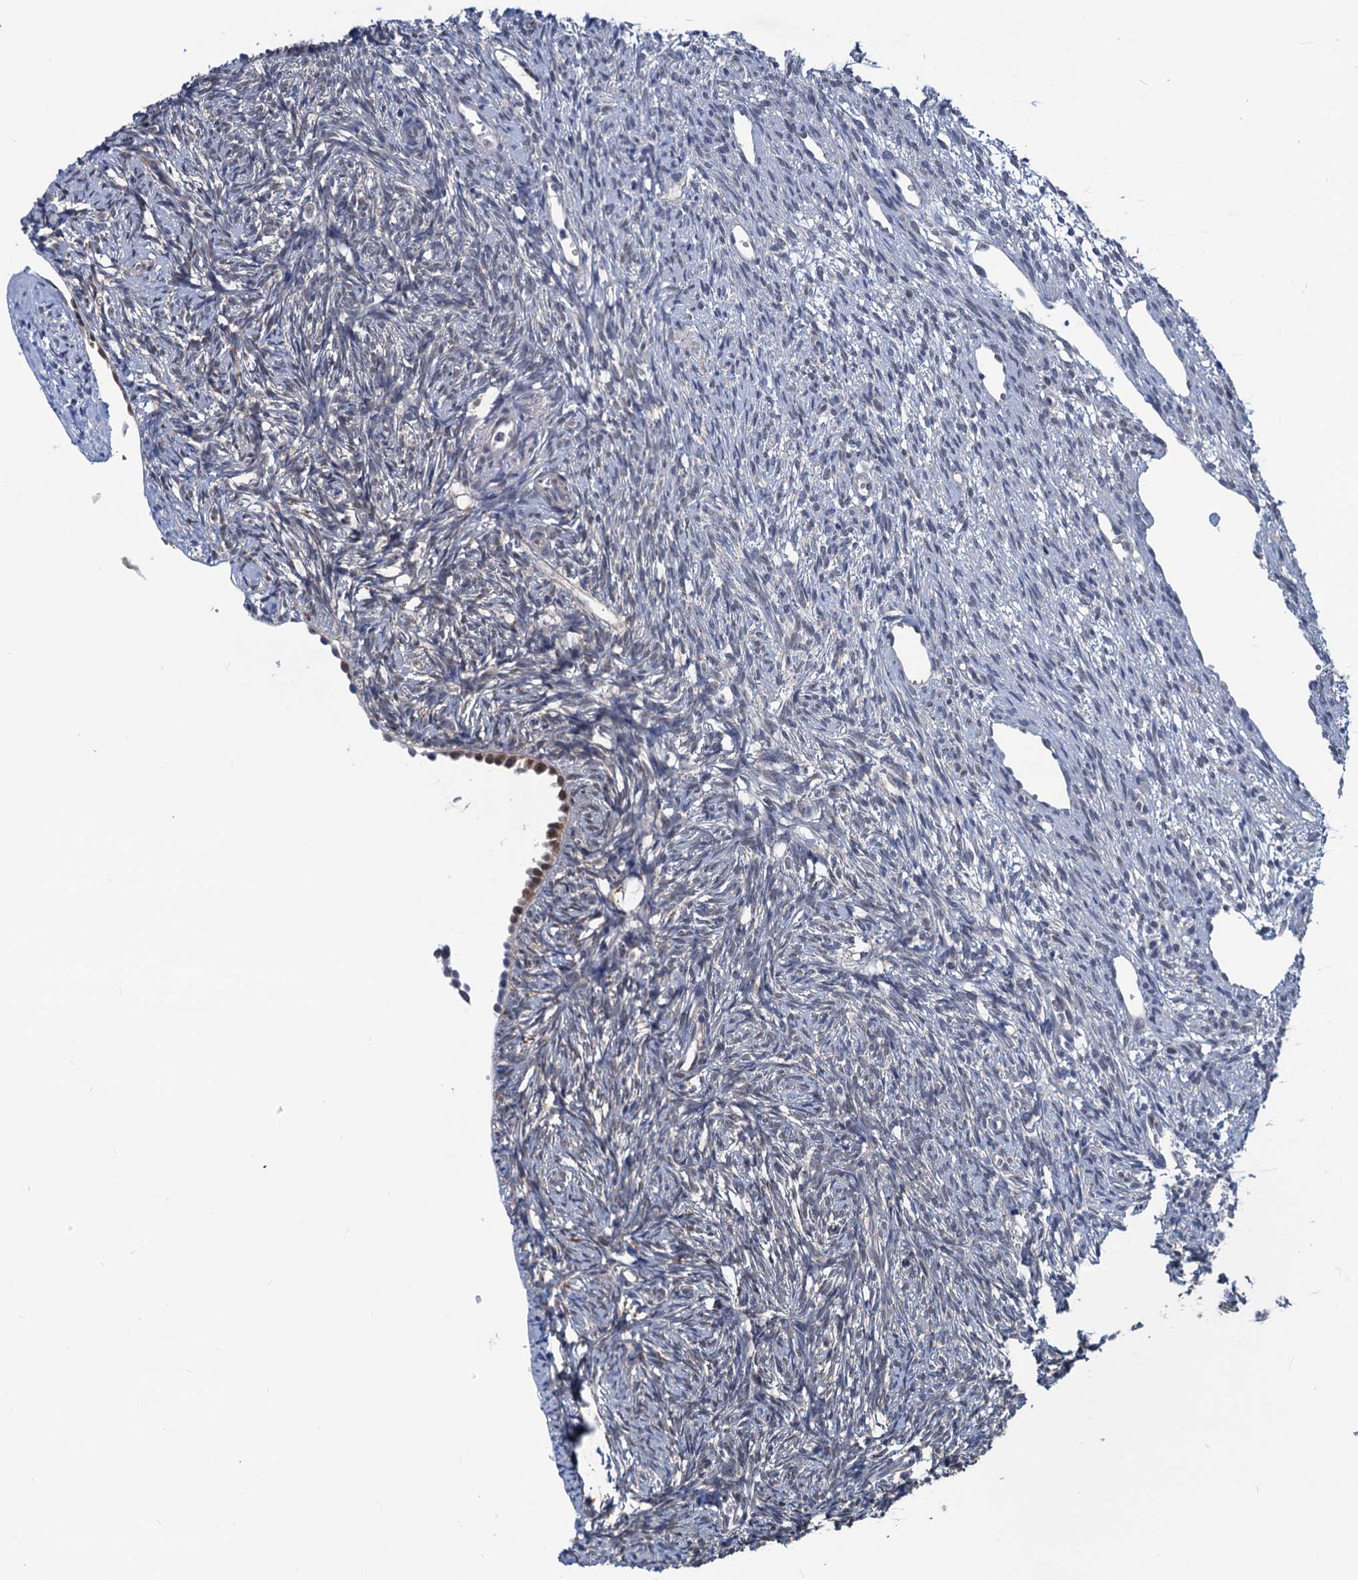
{"staining": {"intensity": "moderate", "quantity": ">75%", "location": "cytoplasmic/membranous"}, "tissue": "ovary", "cell_type": "Follicle cells", "image_type": "normal", "snomed": [{"axis": "morphology", "description": "Normal tissue, NOS"}, {"axis": "topography", "description": "Ovary"}], "caption": "Moderate cytoplasmic/membranous positivity for a protein is seen in about >75% of follicle cells of unremarkable ovary using IHC.", "gene": "RTKN2", "patient": {"sex": "female", "age": 51}}